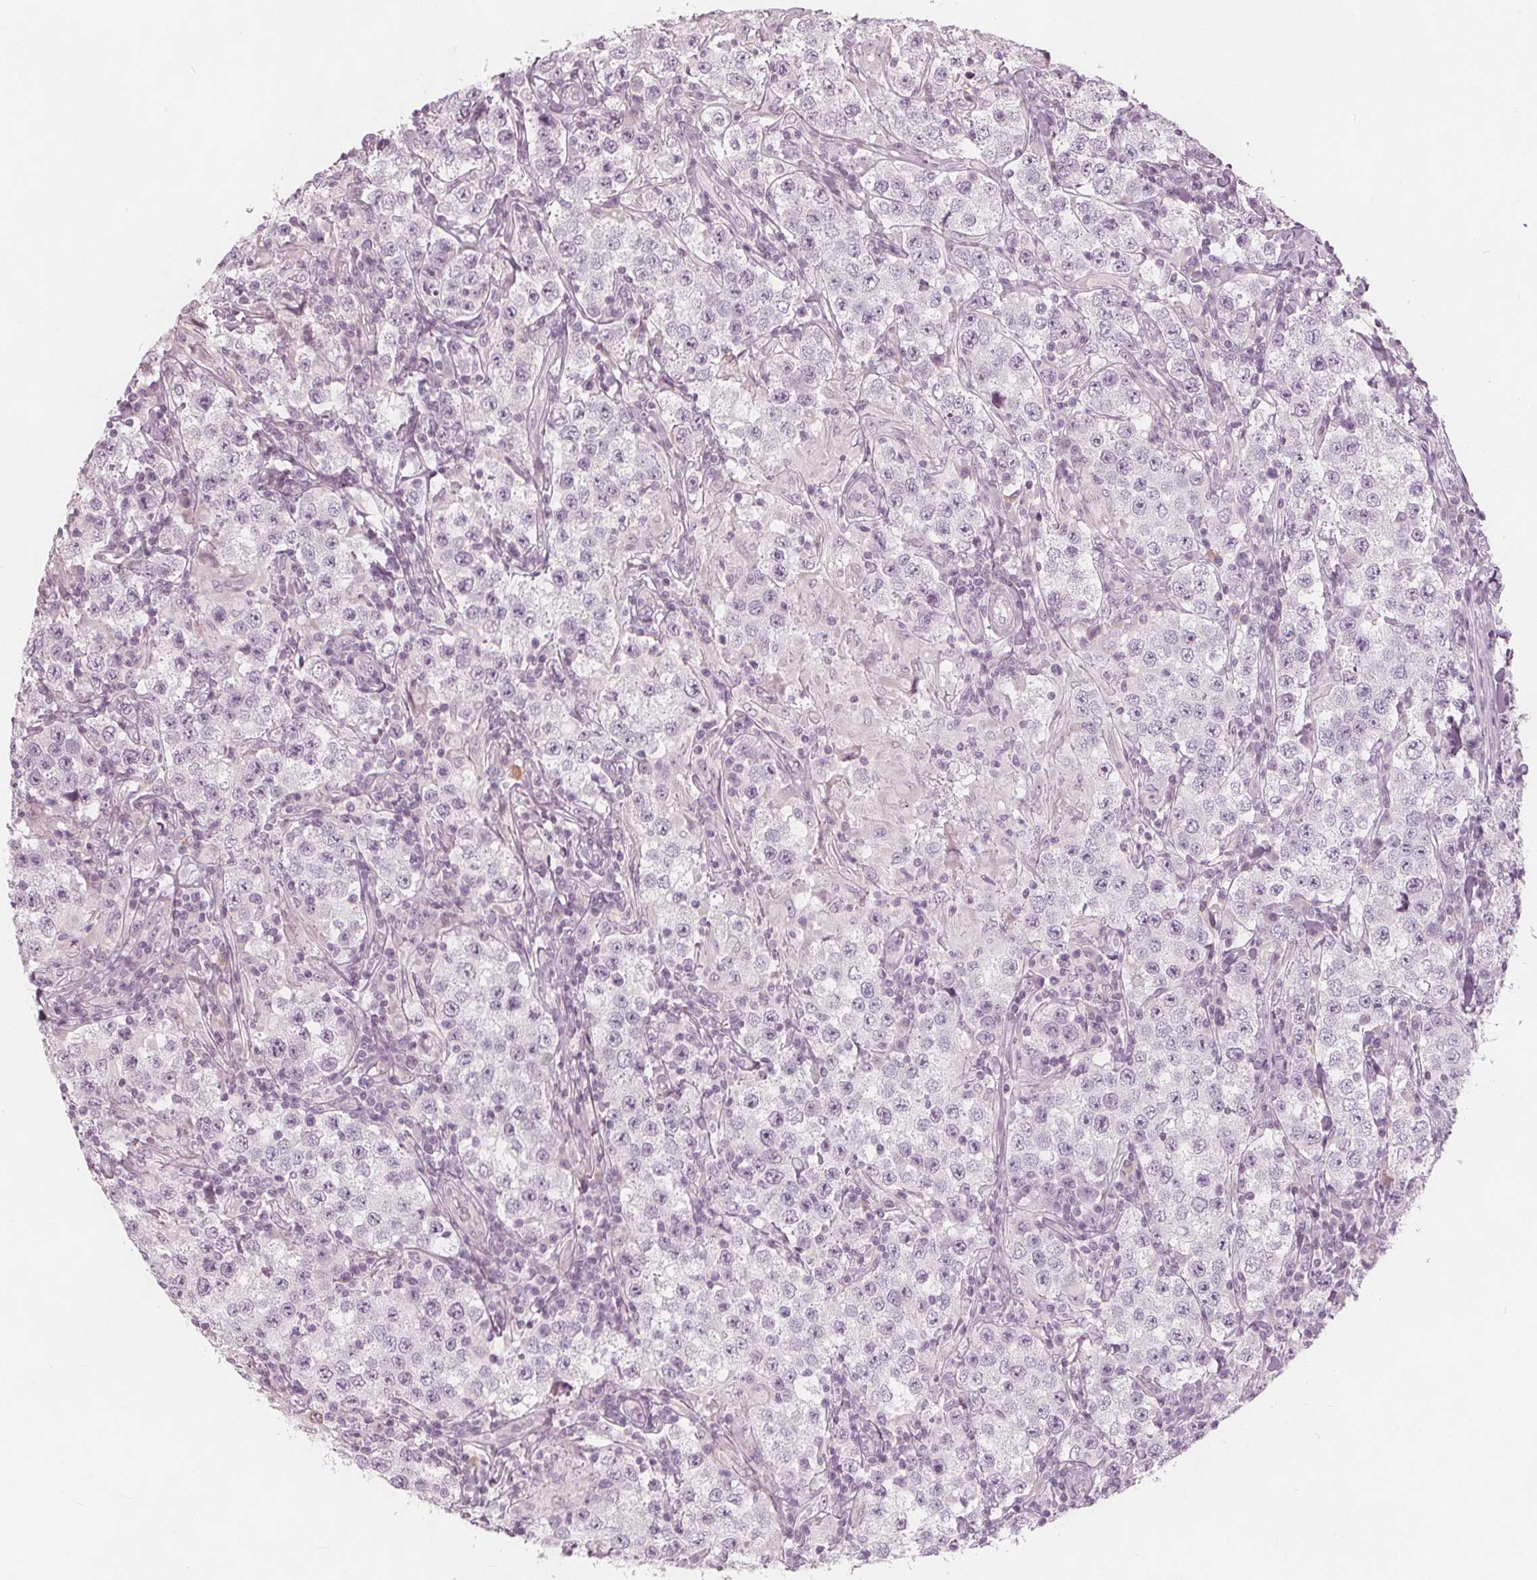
{"staining": {"intensity": "negative", "quantity": "none", "location": "none"}, "tissue": "testis cancer", "cell_type": "Tumor cells", "image_type": "cancer", "snomed": [{"axis": "morphology", "description": "Seminoma, NOS"}, {"axis": "morphology", "description": "Carcinoma, Embryonal, NOS"}, {"axis": "topography", "description": "Testis"}], "caption": "A high-resolution histopathology image shows immunohistochemistry (IHC) staining of testis cancer, which exhibits no significant positivity in tumor cells.", "gene": "BRSK1", "patient": {"sex": "male", "age": 41}}